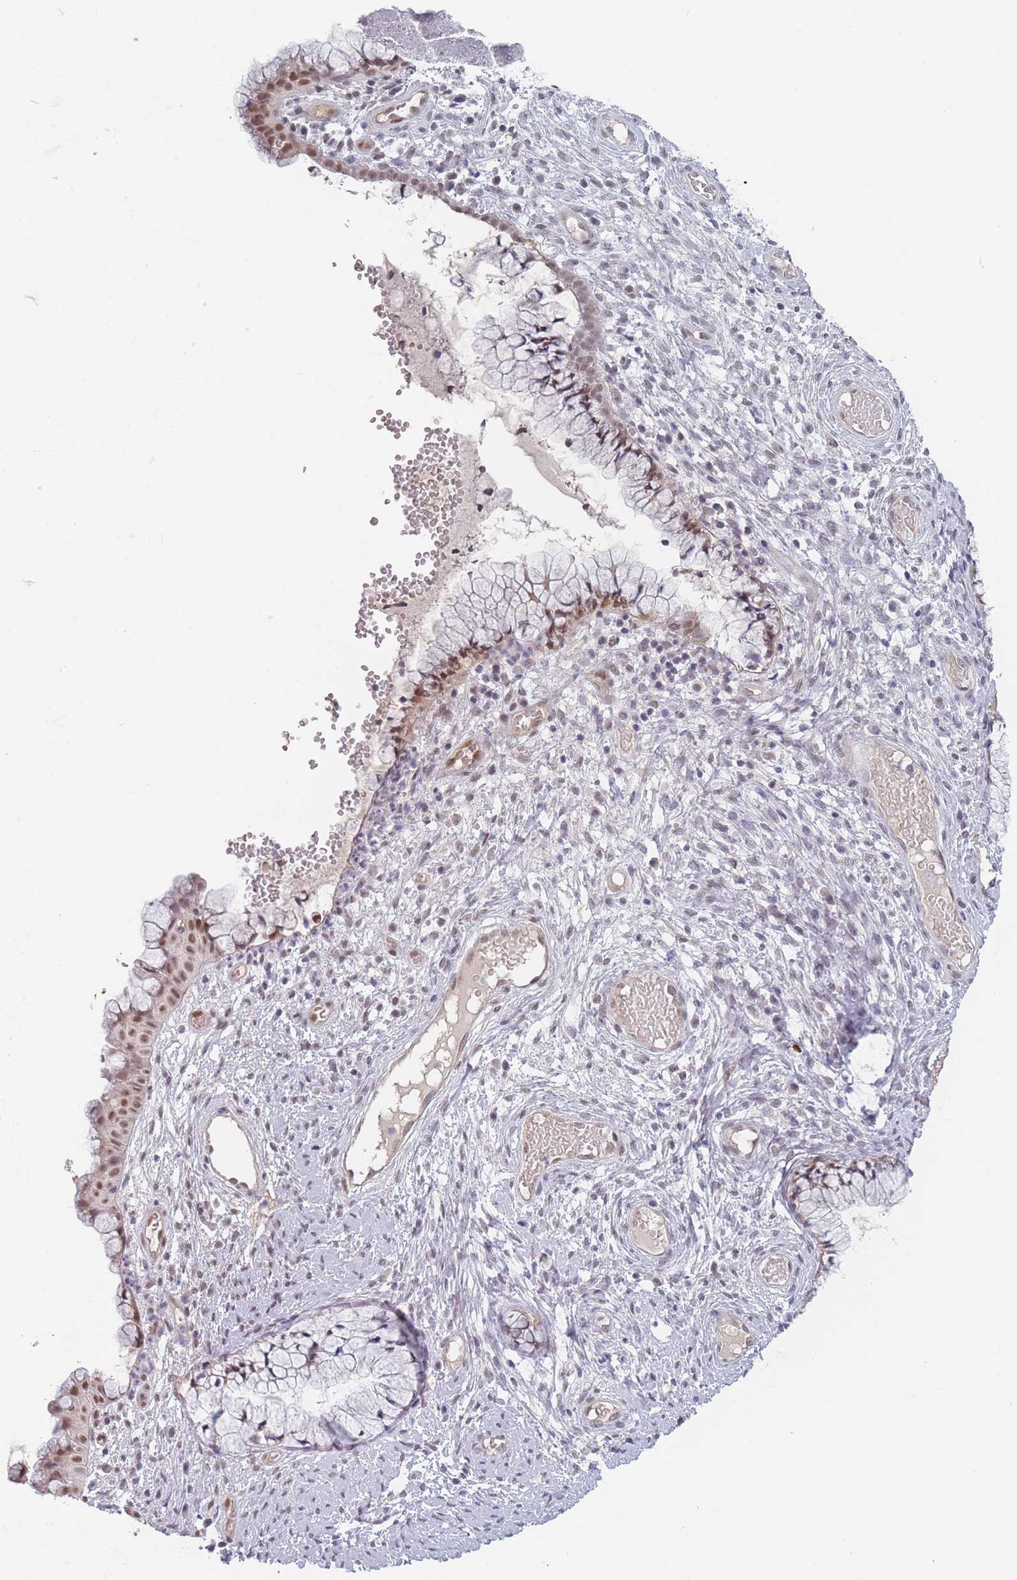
{"staining": {"intensity": "moderate", "quantity": "25%-75%", "location": "nuclear"}, "tissue": "cervix", "cell_type": "Glandular cells", "image_type": "normal", "snomed": [{"axis": "morphology", "description": "Normal tissue, NOS"}, {"axis": "topography", "description": "Cervix"}], "caption": "Immunohistochemistry (IHC) staining of unremarkable cervix, which shows medium levels of moderate nuclear staining in approximately 25%-75% of glandular cells indicating moderate nuclear protein staining. The staining was performed using DAB (3,3'-diaminobenzidine) (brown) for protein detection and nuclei were counterstained in hematoxylin (blue).", "gene": "ANKRD10", "patient": {"sex": "female", "age": 42}}